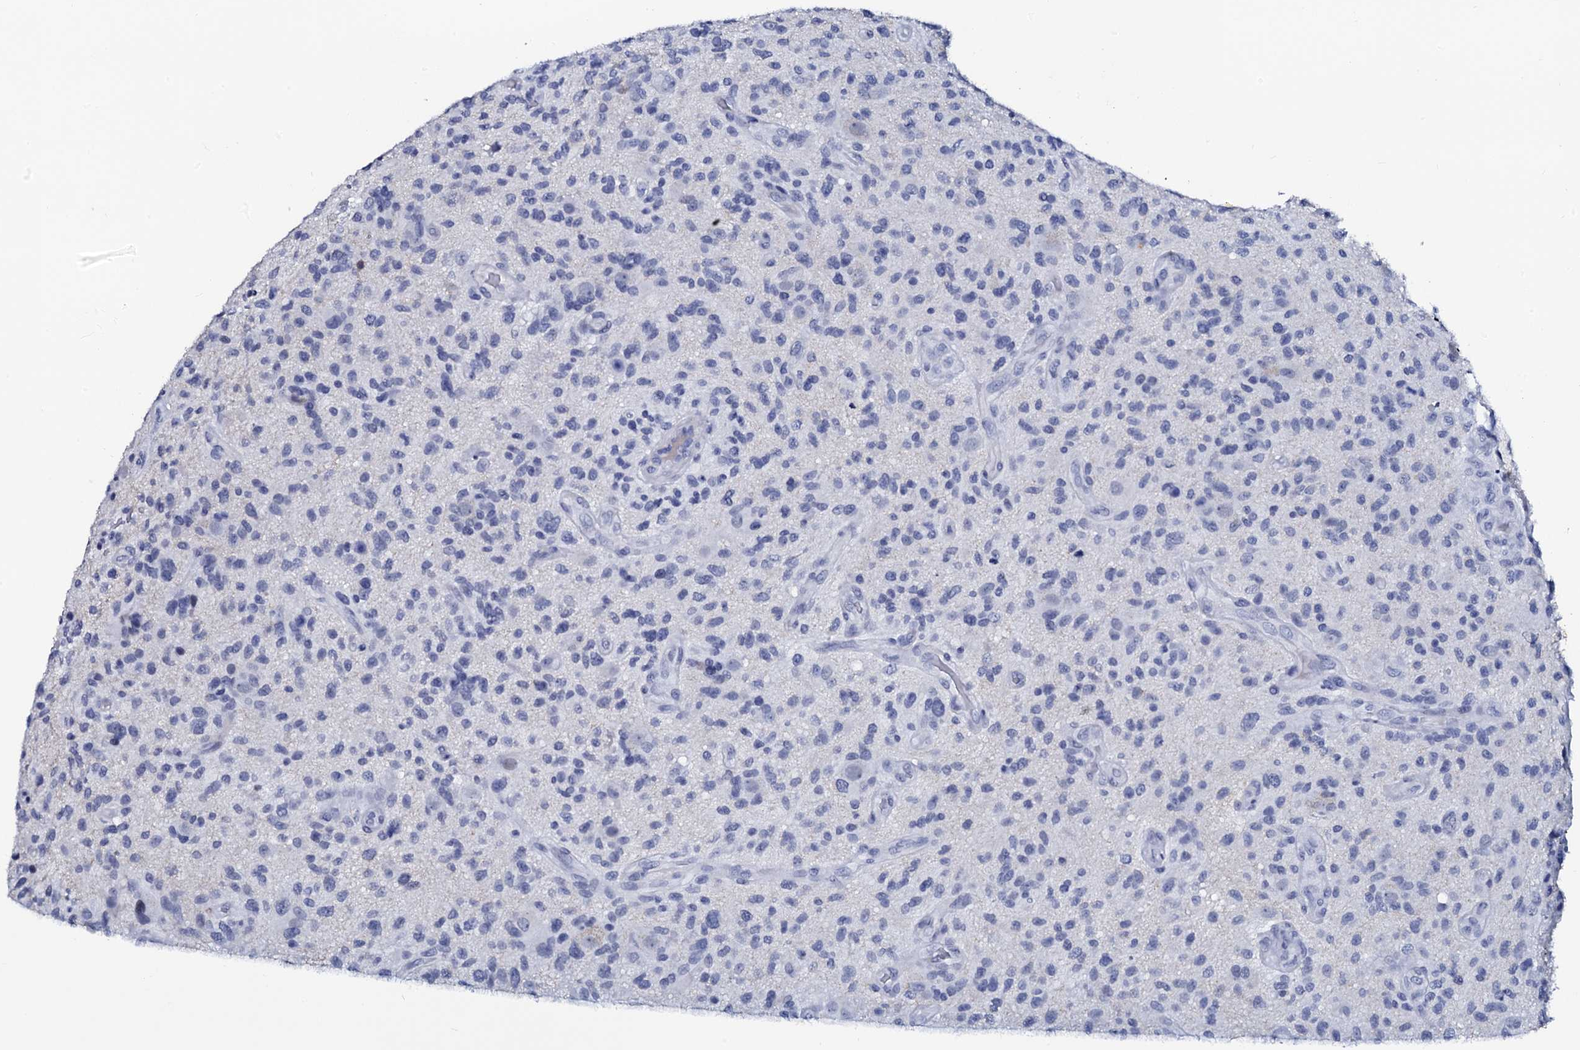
{"staining": {"intensity": "negative", "quantity": "none", "location": "none"}, "tissue": "glioma", "cell_type": "Tumor cells", "image_type": "cancer", "snomed": [{"axis": "morphology", "description": "Glioma, malignant, High grade"}, {"axis": "topography", "description": "Brain"}], "caption": "An immunohistochemistry (IHC) image of malignant glioma (high-grade) is shown. There is no staining in tumor cells of malignant glioma (high-grade).", "gene": "SPATA19", "patient": {"sex": "male", "age": 47}}